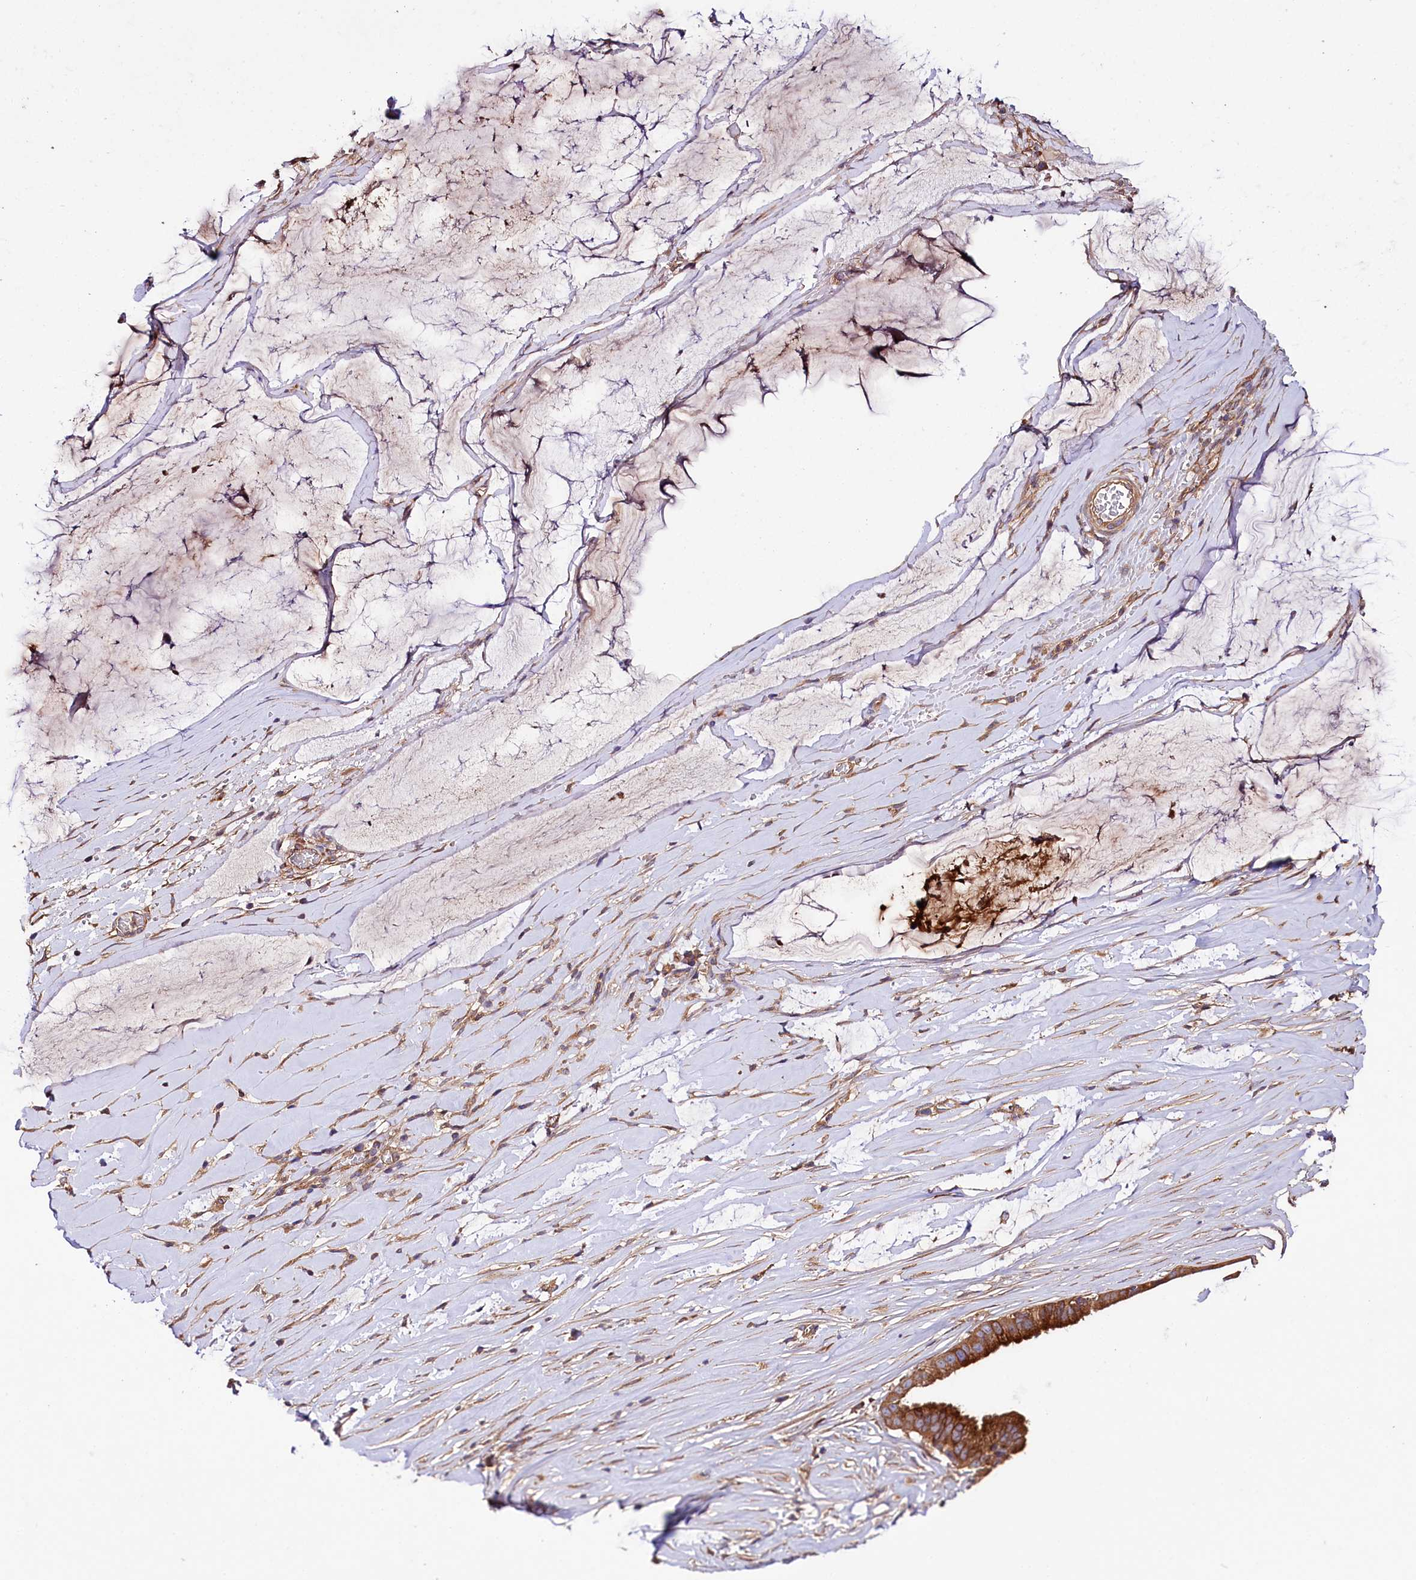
{"staining": {"intensity": "strong", "quantity": ">75%", "location": "cytoplasmic/membranous"}, "tissue": "ovarian cancer", "cell_type": "Tumor cells", "image_type": "cancer", "snomed": [{"axis": "morphology", "description": "Cystadenocarcinoma, mucinous, NOS"}, {"axis": "topography", "description": "Ovary"}], "caption": "Ovarian cancer tissue displays strong cytoplasmic/membranous staining in approximately >75% of tumor cells, visualized by immunohistochemistry.", "gene": "CEP295", "patient": {"sex": "female", "age": 73}}